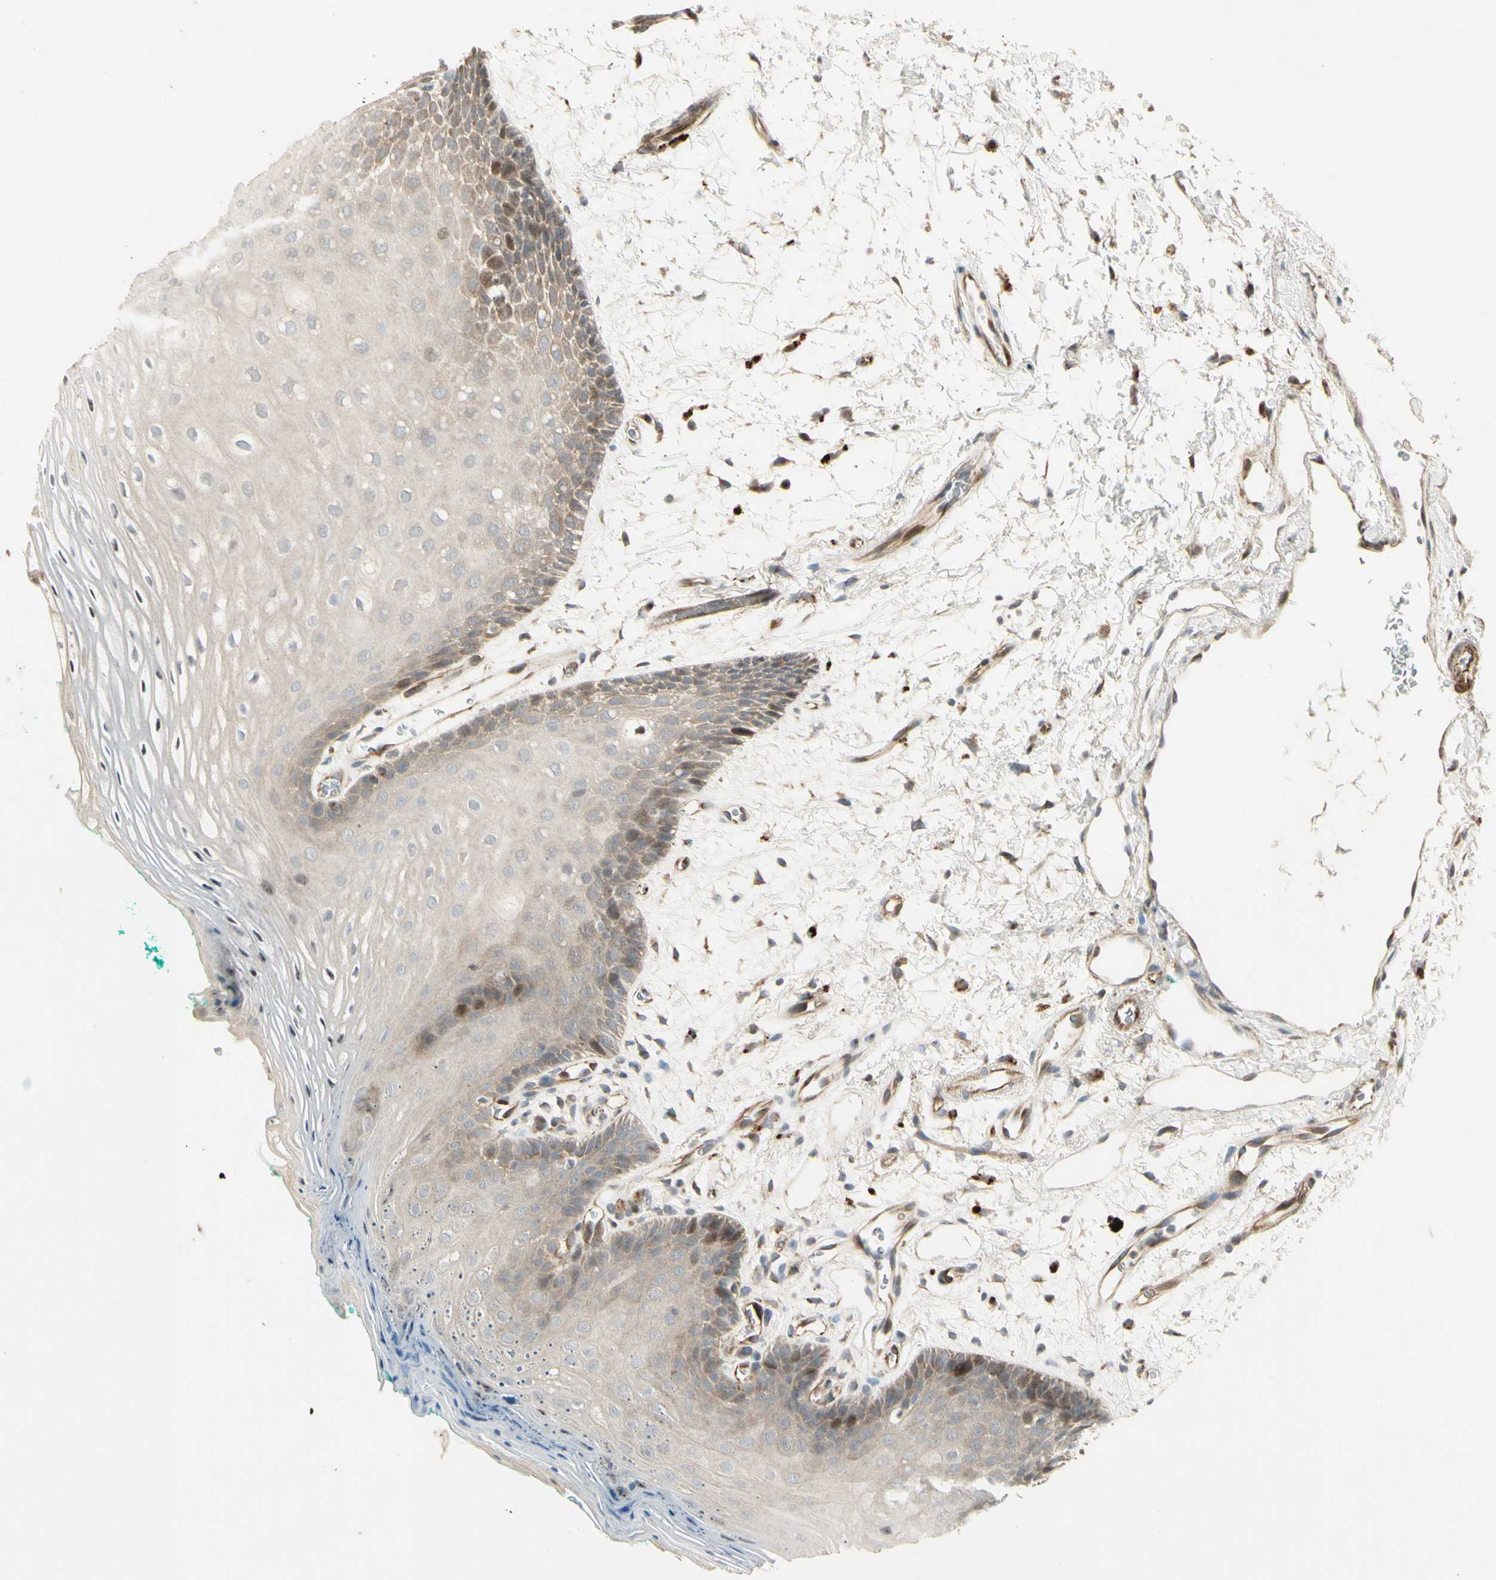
{"staining": {"intensity": "moderate", "quantity": "<25%", "location": "nuclear"}, "tissue": "oral mucosa", "cell_type": "Squamous epithelial cells", "image_type": "normal", "snomed": [{"axis": "morphology", "description": "Normal tissue, NOS"}, {"axis": "topography", "description": "Skeletal muscle"}, {"axis": "topography", "description": "Oral tissue"}, {"axis": "topography", "description": "Peripheral nerve tissue"}], "caption": "DAB immunohistochemical staining of normal oral mucosa exhibits moderate nuclear protein staining in about <25% of squamous epithelial cells.", "gene": "NDFIP1", "patient": {"sex": "female", "age": 84}}